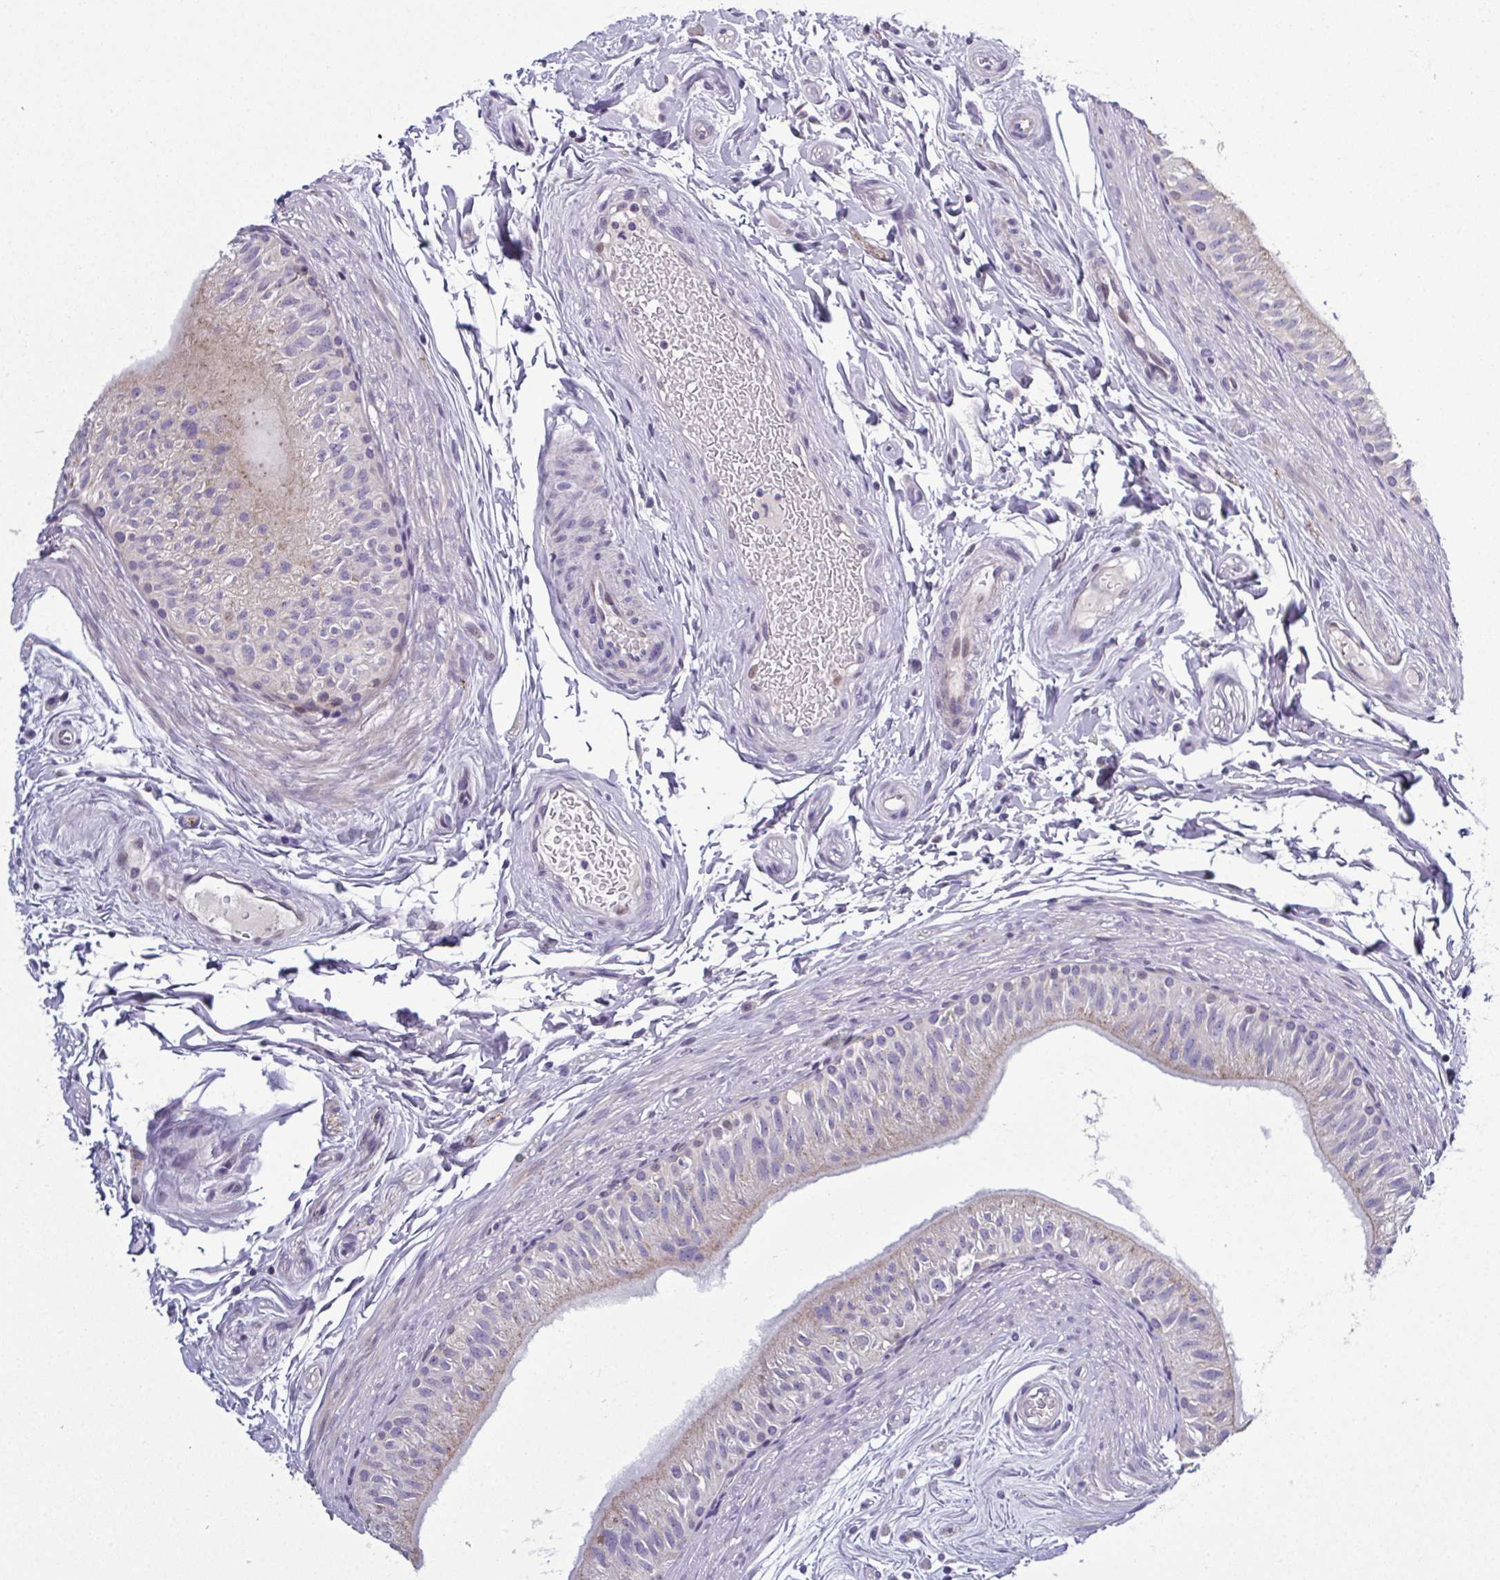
{"staining": {"intensity": "weak", "quantity": "<25%", "location": "cytoplasmic/membranous"}, "tissue": "epididymis", "cell_type": "Glandular cells", "image_type": "normal", "snomed": [{"axis": "morphology", "description": "Normal tissue, NOS"}, {"axis": "topography", "description": "Epididymis"}], "caption": "Immunohistochemistry (IHC) histopathology image of benign epididymis stained for a protein (brown), which demonstrates no positivity in glandular cells.", "gene": "ODF1", "patient": {"sex": "male", "age": 36}}